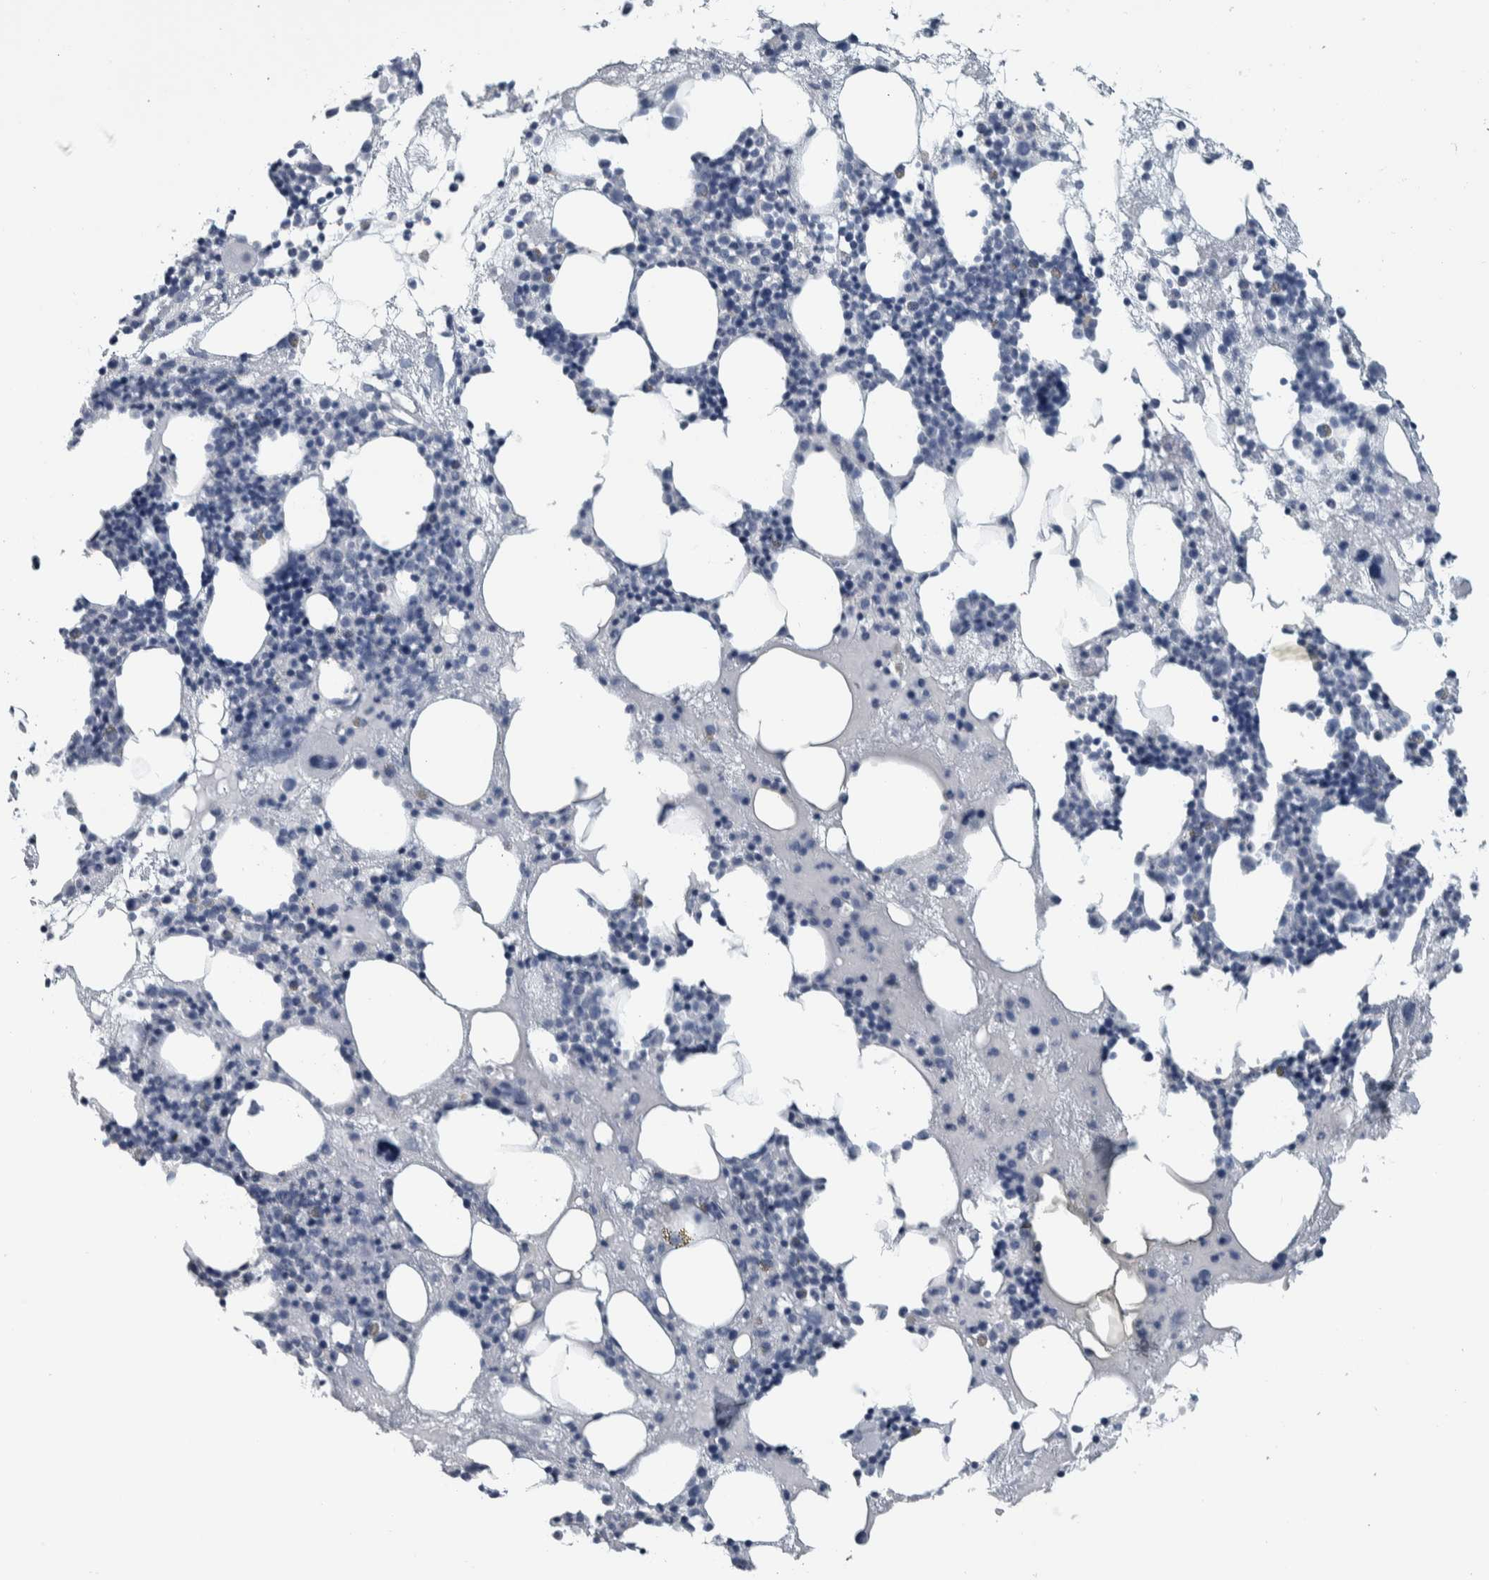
{"staining": {"intensity": "negative", "quantity": "none", "location": "none"}, "tissue": "bone marrow", "cell_type": "Hematopoietic cells", "image_type": "normal", "snomed": [{"axis": "morphology", "description": "Normal tissue, NOS"}, {"axis": "morphology", "description": "Inflammation, NOS"}, {"axis": "topography", "description": "Bone marrow"}], "caption": "Hematopoietic cells are negative for protein expression in normal human bone marrow. The staining was performed using DAB (3,3'-diaminobenzidine) to visualize the protein expression in brown, while the nuclei were stained in blue with hematoxylin (Magnification: 20x).", "gene": "CDH17", "patient": {"sex": "female", "age": 81}}